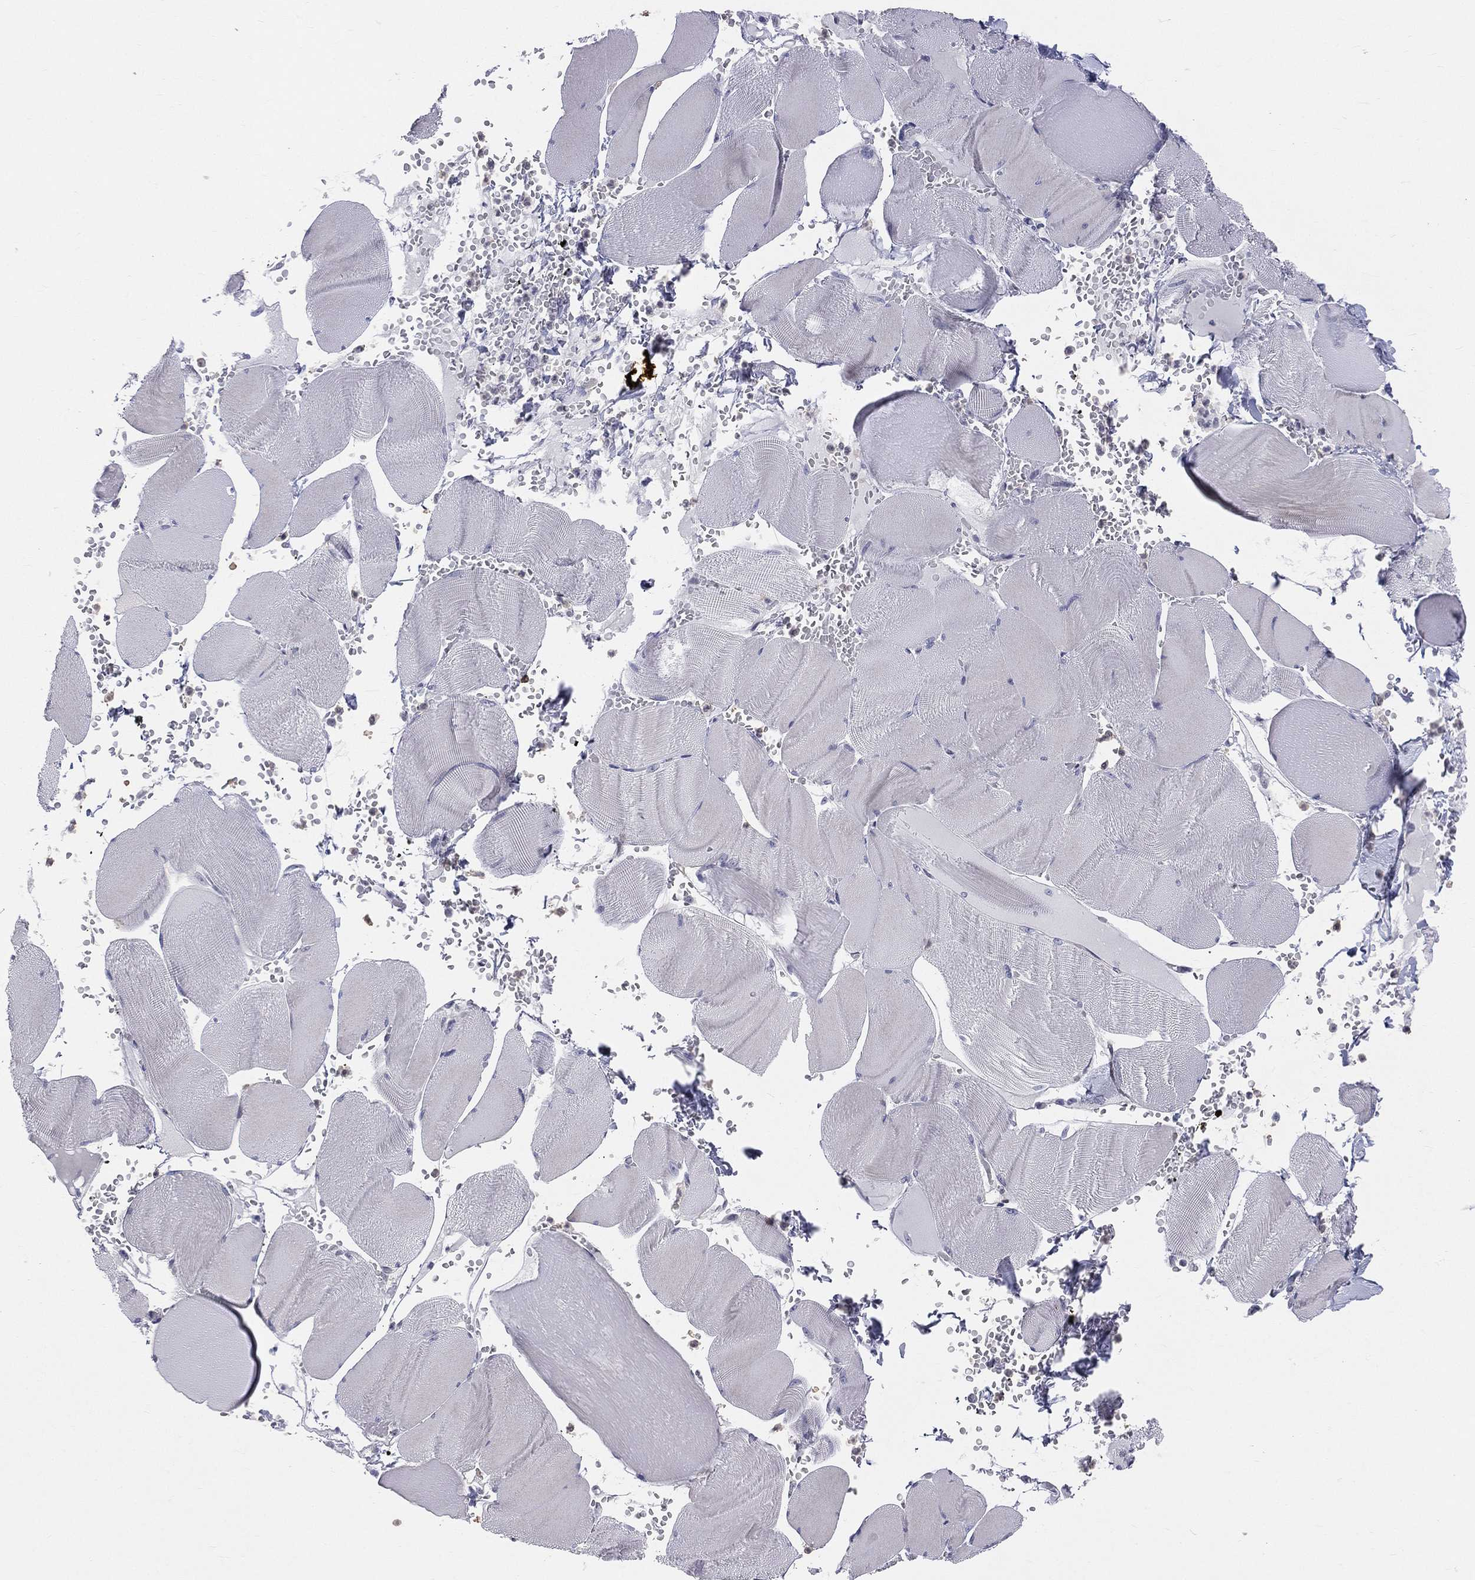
{"staining": {"intensity": "negative", "quantity": "none", "location": "none"}, "tissue": "skeletal muscle", "cell_type": "Myocytes", "image_type": "normal", "snomed": [{"axis": "morphology", "description": "Normal tissue, NOS"}, {"axis": "topography", "description": "Skeletal muscle"}], "caption": "IHC of benign skeletal muscle reveals no staining in myocytes. (DAB immunohistochemistry (IHC) with hematoxylin counter stain).", "gene": "CD22", "patient": {"sex": "male", "age": 56}}